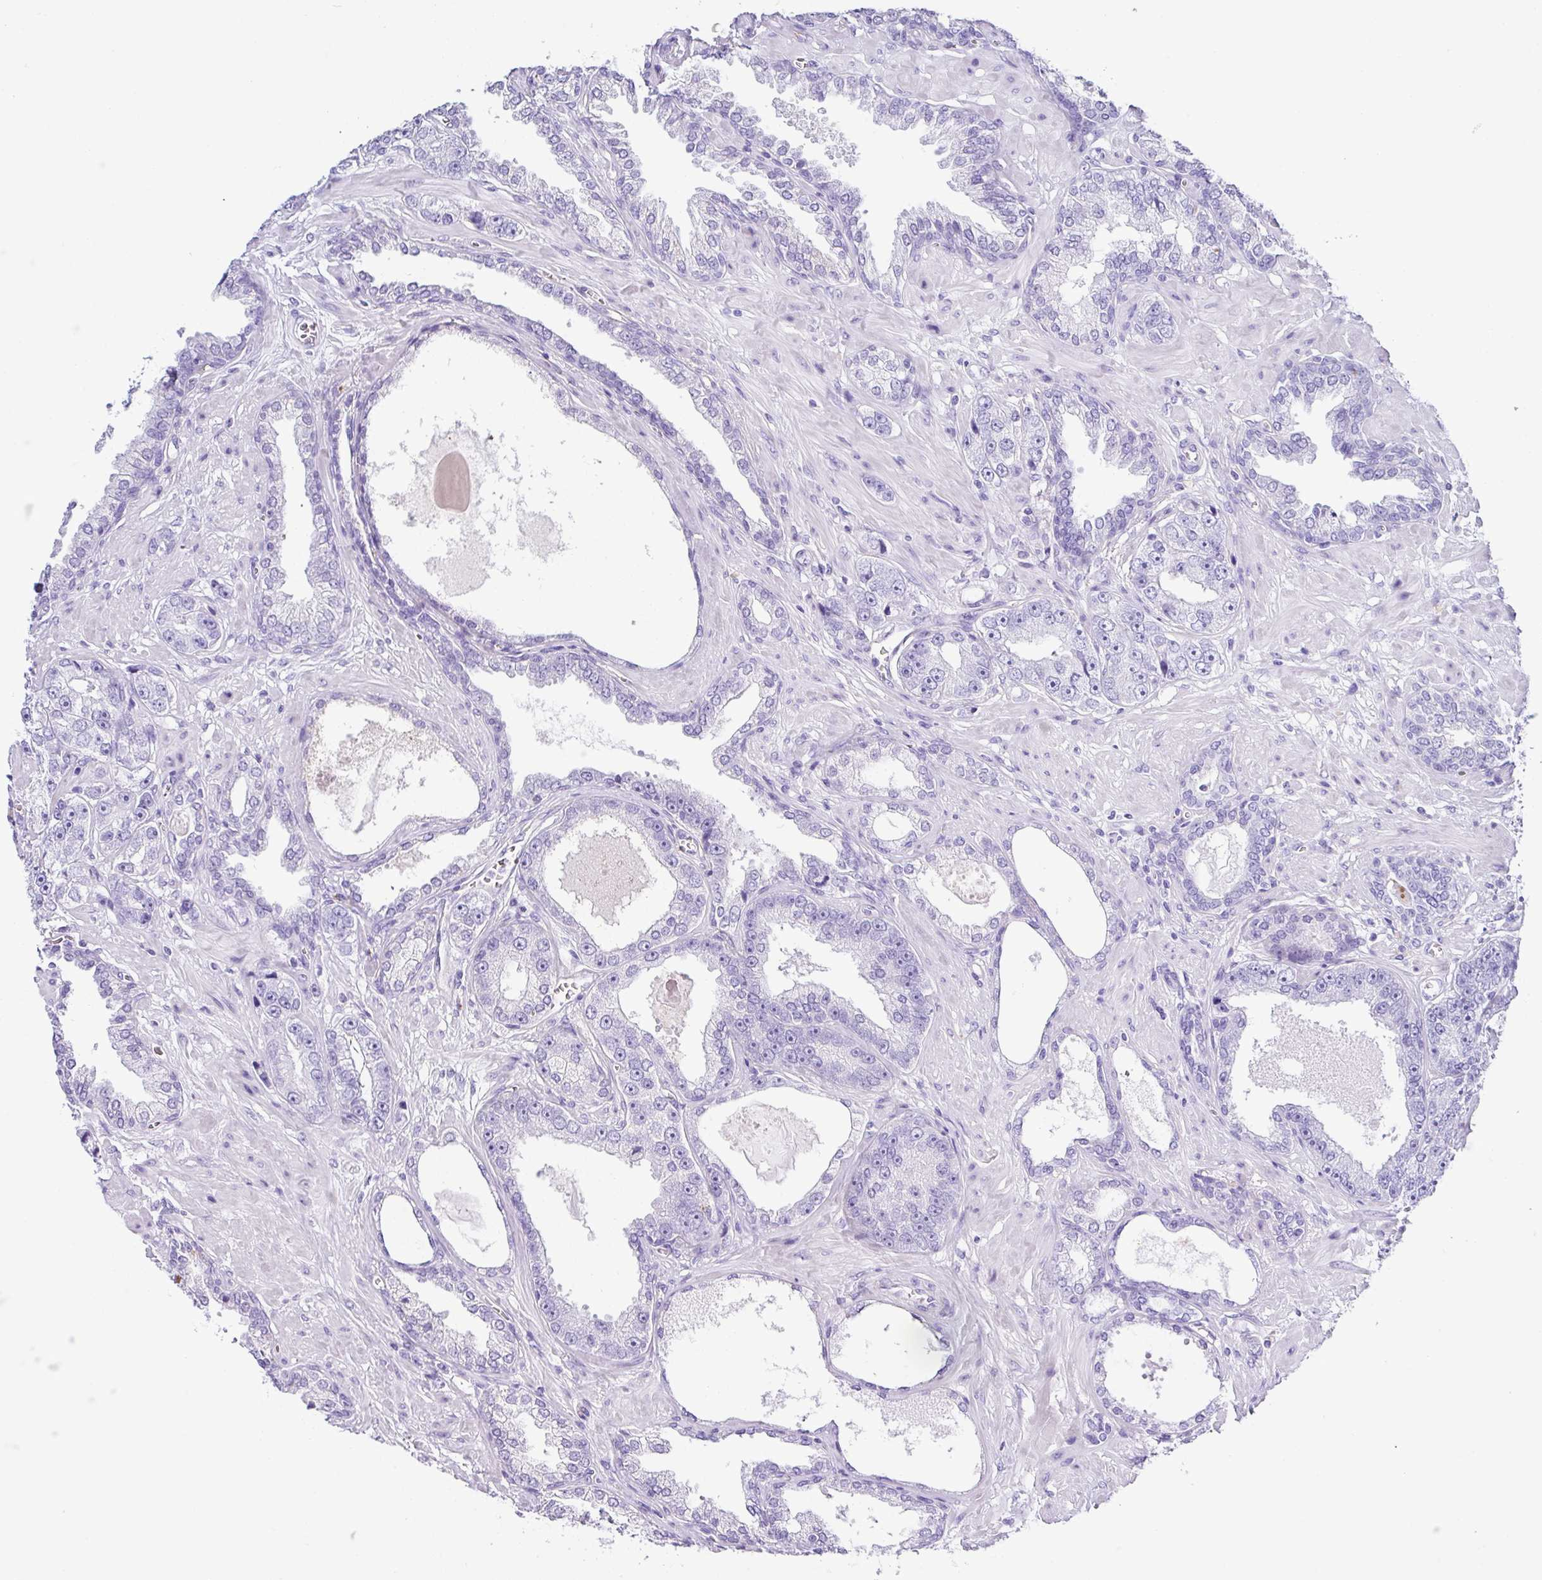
{"staining": {"intensity": "negative", "quantity": "none", "location": "none"}, "tissue": "prostate cancer", "cell_type": "Tumor cells", "image_type": "cancer", "snomed": [{"axis": "morphology", "description": "Adenocarcinoma, High grade"}, {"axis": "topography", "description": "Prostate"}], "caption": "Tumor cells show no significant positivity in prostate cancer.", "gene": "ZG16", "patient": {"sex": "male", "age": 71}}